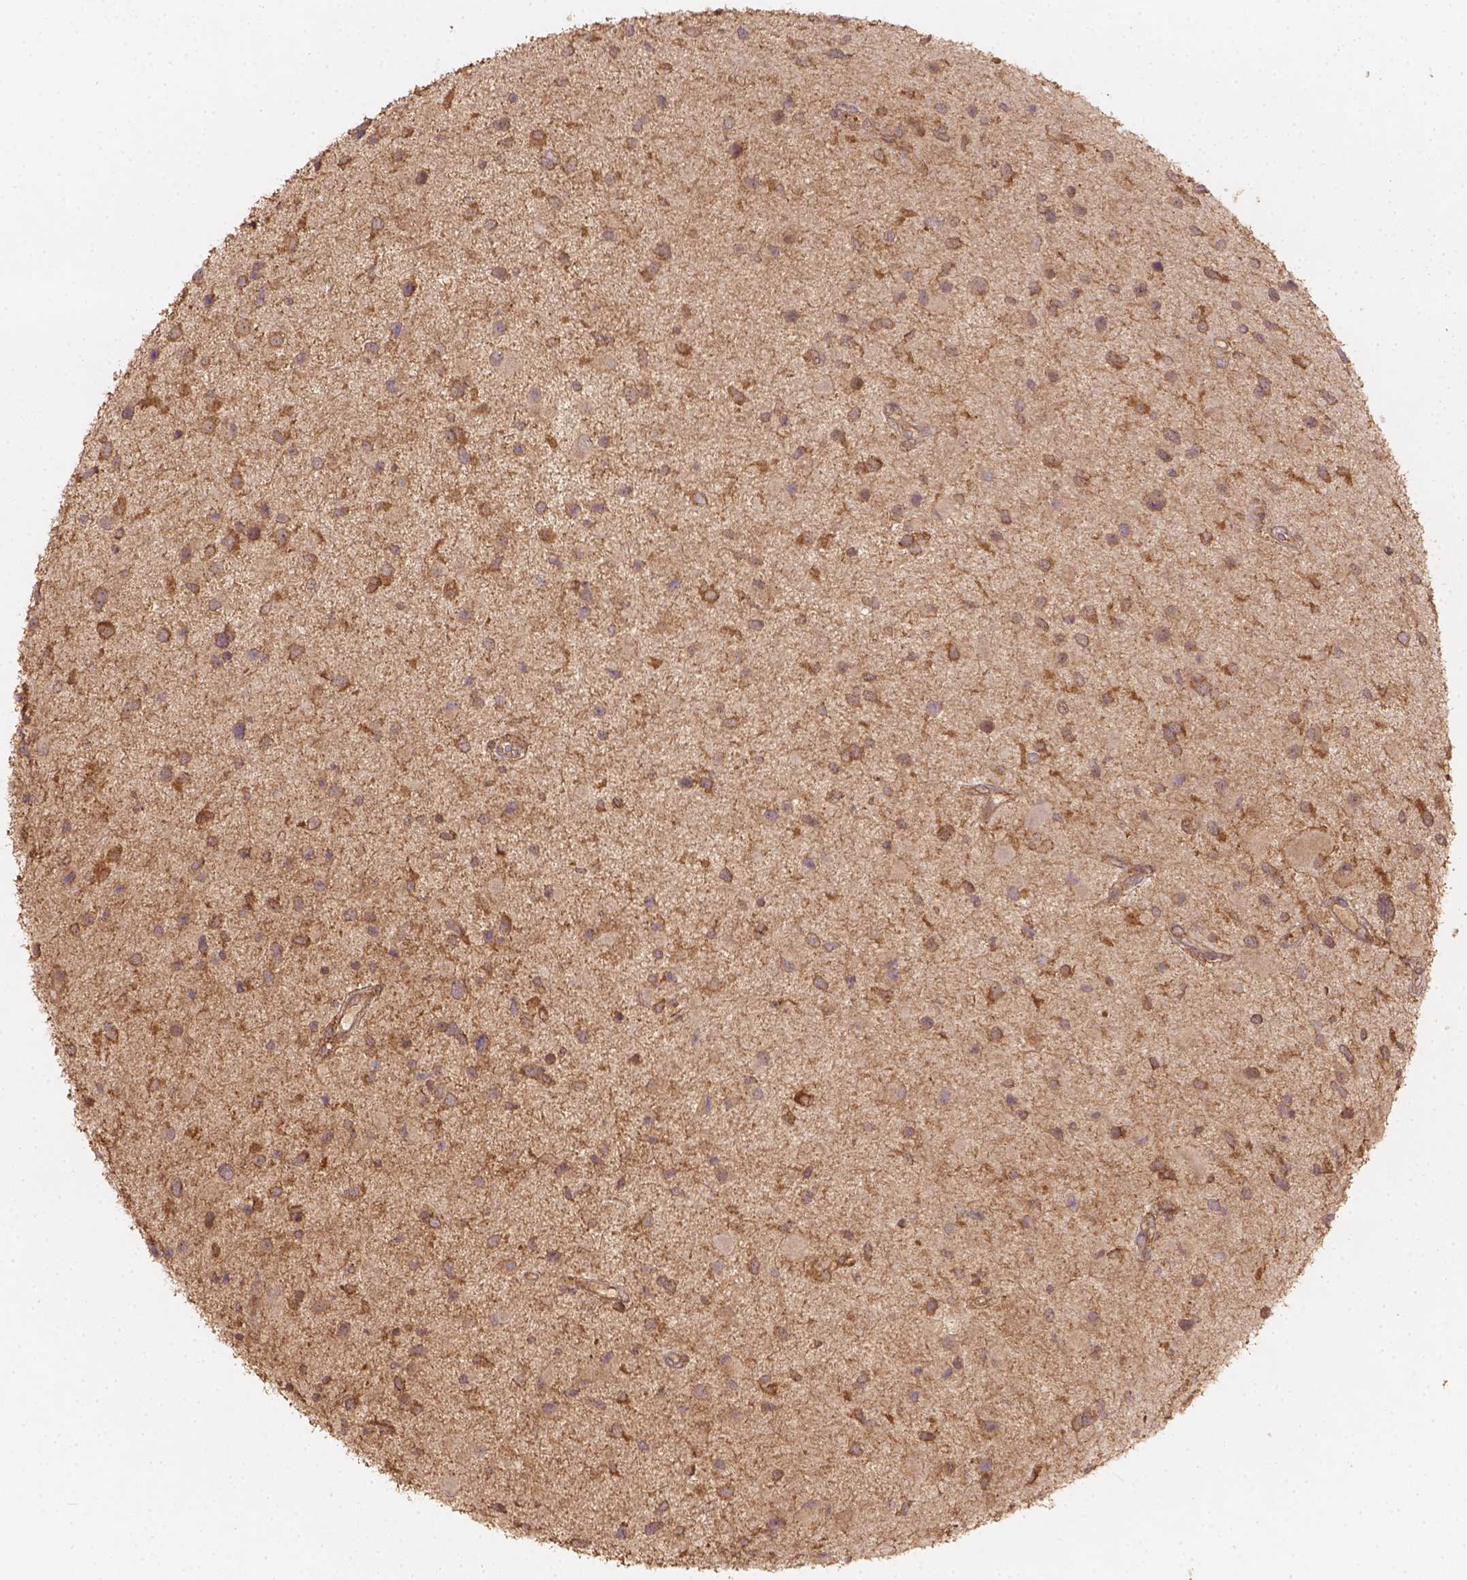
{"staining": {"intensity": "moderate", "quantity": ">75%", "location": "cytoplasmic/membranous"}, "tissue": "glioma", "cell_type": "Tumor cells", "image_type": "cancer", "snomed": [{"axis": "morphology", "description": "Glioma, malignant, Low grade"}, {"axis": "topography", "description": "Brain"}], "caption": "Immunohistochemistry (IHC) photomicrograph of neoplastic tissue: low-grade glioma (malignant) stained using immunohistochemistry (IHC) shows medium levels of moderate protein expression localized specifically in the cytoplasmic/membranous of tumor cells, appearing as a cytoplasmic/membranous brown color.", "gene": "XPR1", "patient": {"sex": "female", "age": 32}}